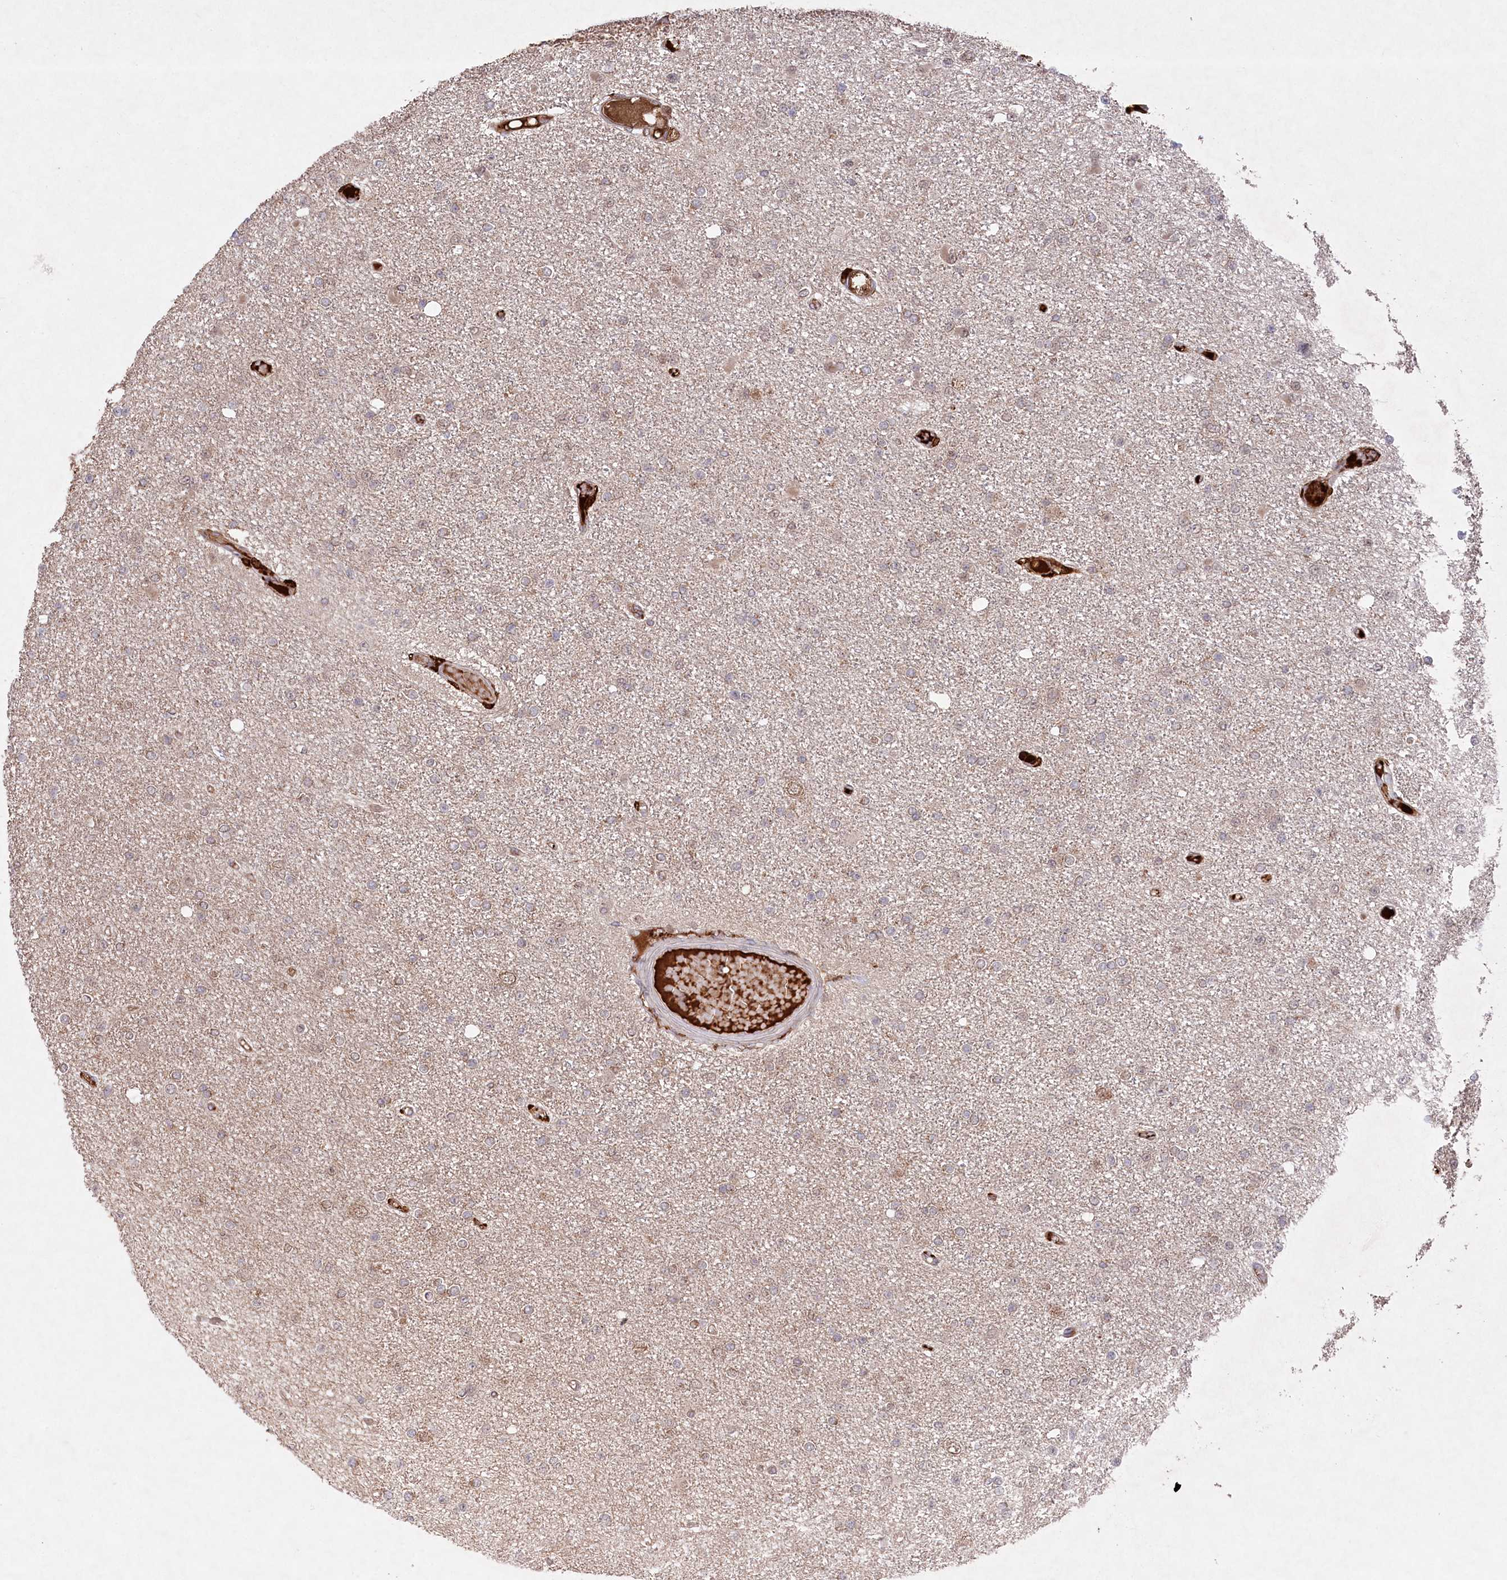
{"staining": {"intensity": "moderate", "quantity": "<25%", "location": "cytoplasmic/membranous,nuclear"}, "tissue": "glioma", "cell_type": "Tumor cells", "image_type": "cancer", "snomed": [{"axis": "morphology", "description": "Glioma, malignant, Low grade"}, {"axis": "topography", "description": "Brain"}], "caption": "High-magnification brightfield microscopy of malignant glioma (low-grade) stained with DAB (3,3'-diaminobenzidine) (brown) and counterstained with hematoxylin (blue). tumor cells exhibit moderate cytoplasmic/membranous and nuclear positivity is identified in about<25% of cells. The staining is performed using DAB brown chromogen to label protein expression. The nuclei are counter-stained blue using hematoxylin.", "gene": "PPP1R21", "patient": {"sex": "female", "age": 22}}